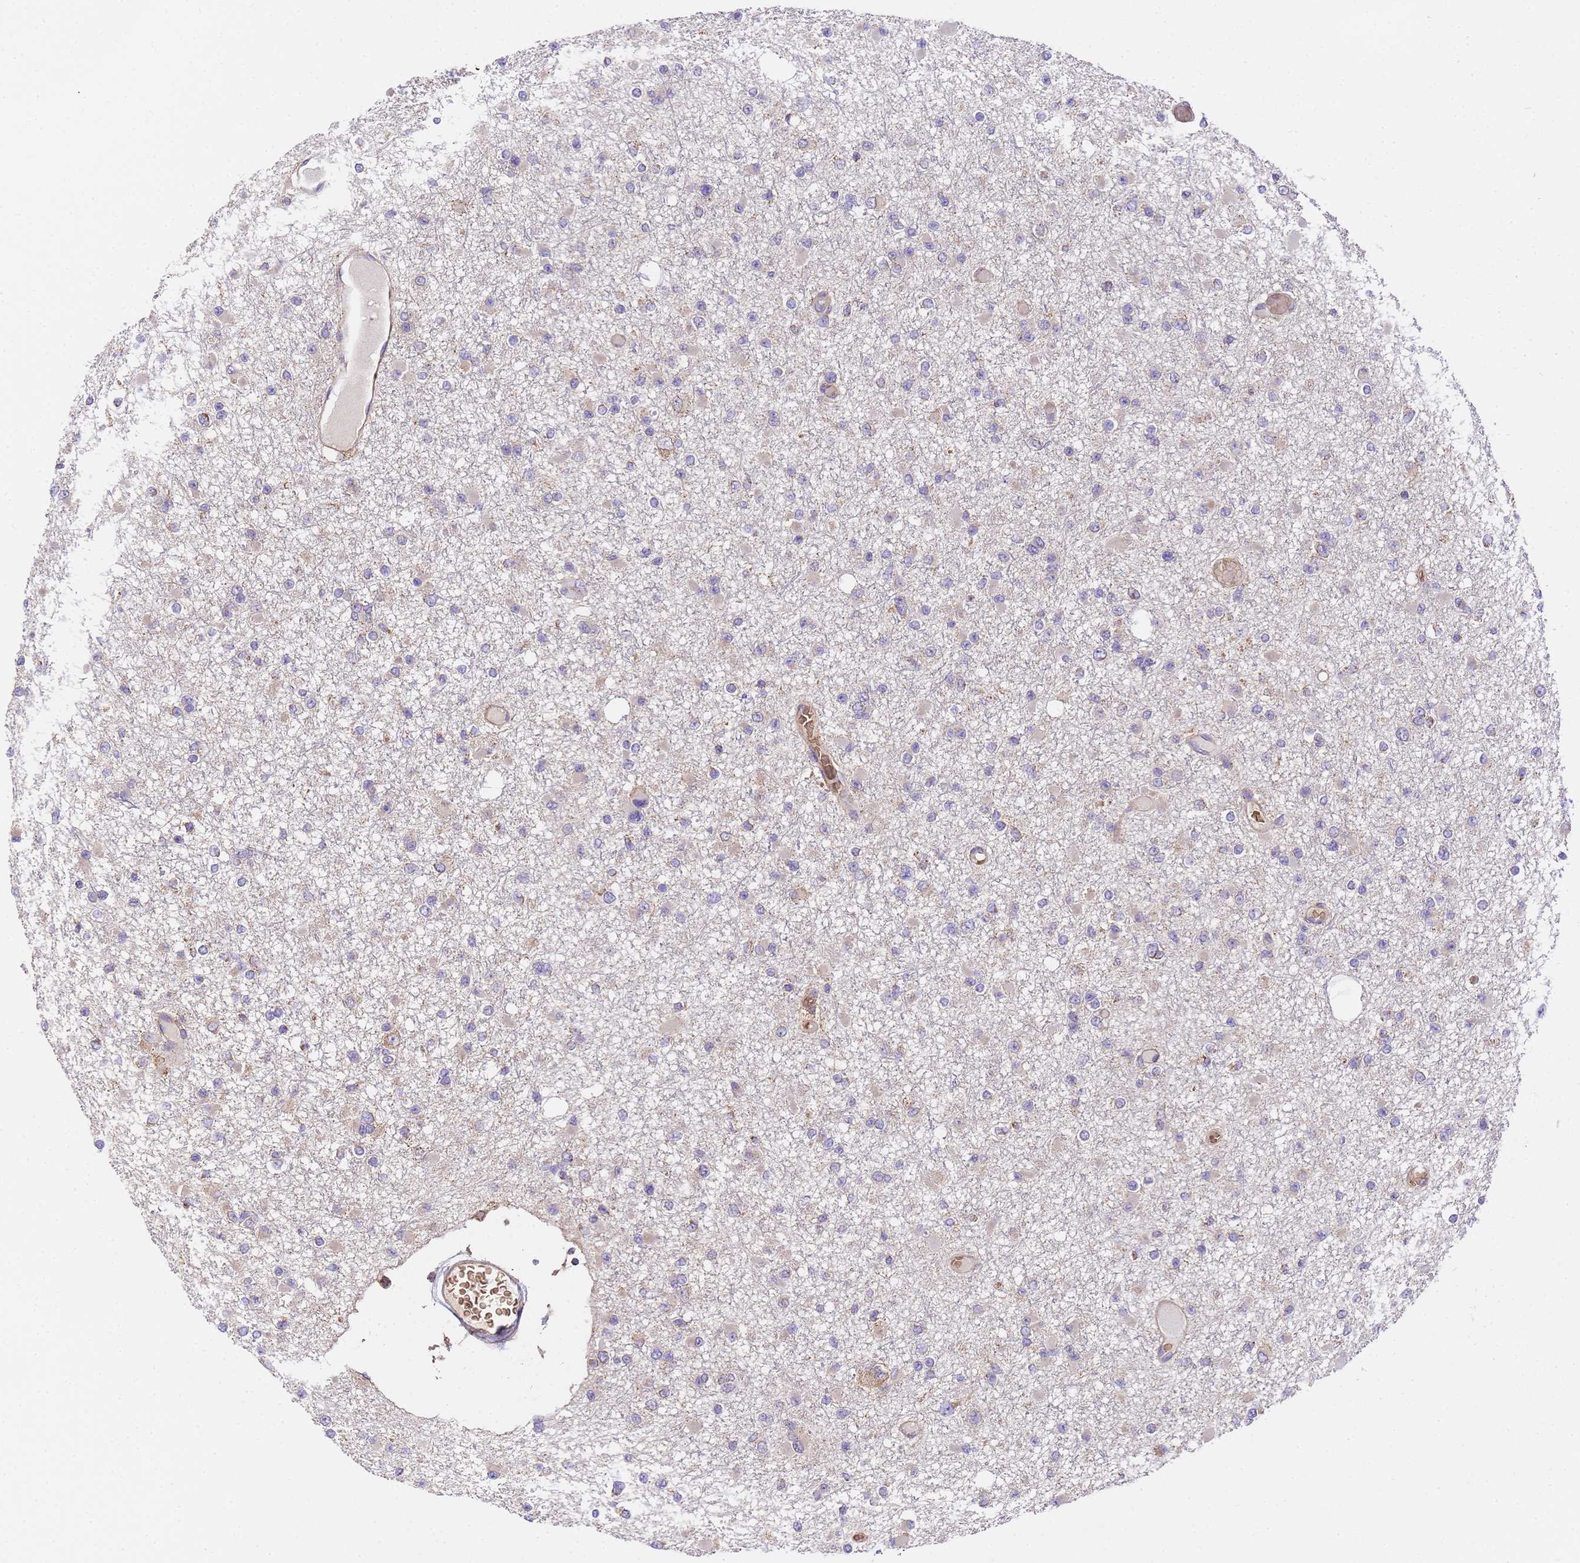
{"staining": {"intensity": "weak", "quantity": "<25%", "location": "cytoplasmic/membranous"}, "tissue": "glioma", "cell_type": "Tumor cells", "image_type": "cancer", "snomed": [{"axis": "morphology", "description": "Glioma, malignant, Low grade"}, {"axis": "topography", "description": "Brain"}], "caption": "DAB (3,3'-diaminobenzidine) immunohistochemical staining of human malignant glioma (low-grade) shows no significant staining in tumor cells.", "gene": "LRRIQ1", "patient": {"sex": "female", "age": 22}}